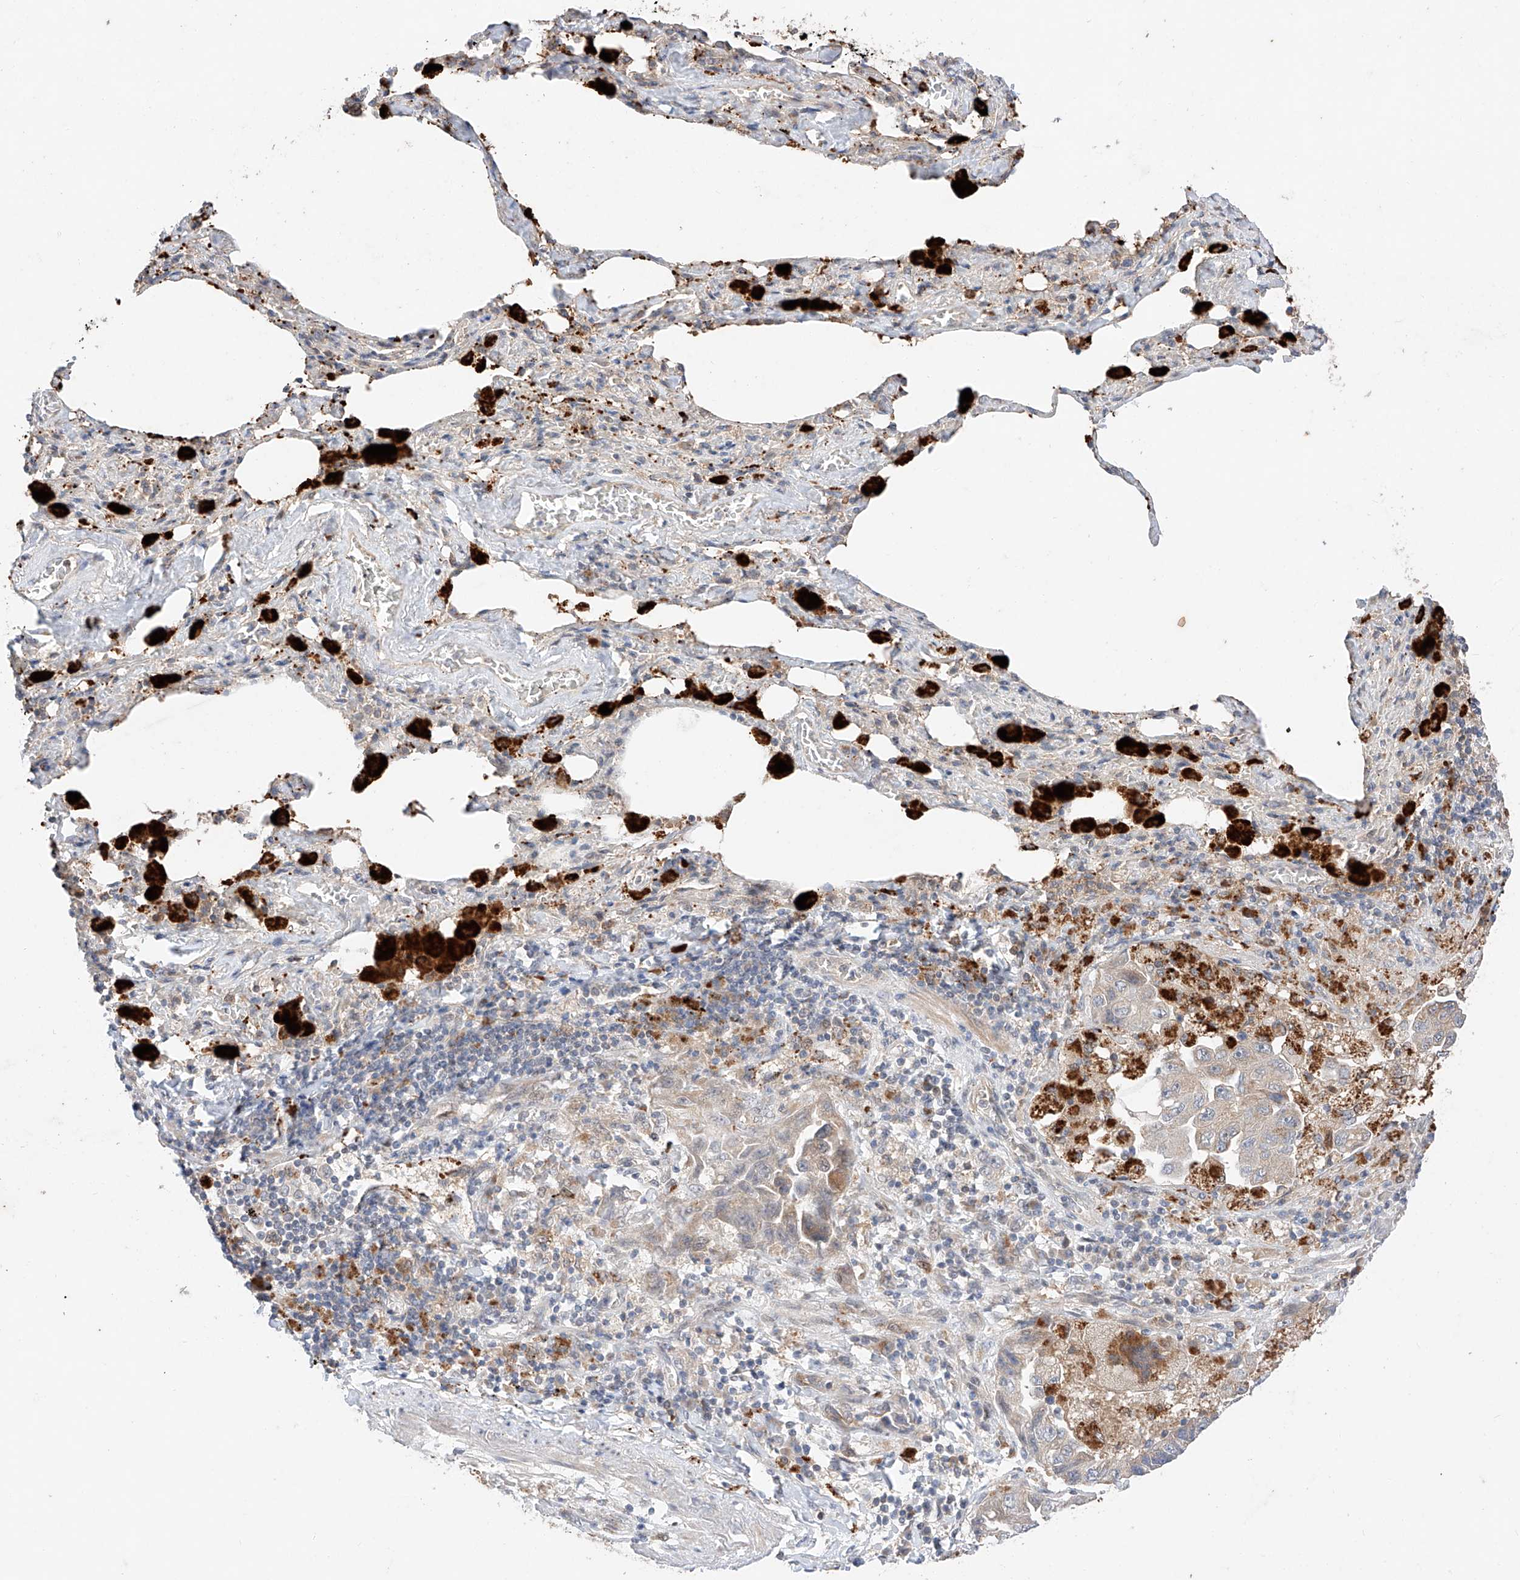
{"staining": {"intensity": "weak", "quantity": "<25%", "location": "cytoplasmic/membranous"}, "tissue": "lung cancer", "cell_type": "Tumor cells", "image_type": "cancer", "snomed": [{"axis": "morphology", "description": "Adenocarcinoma, NOS"}, {"axis": "topography", "description": "Lung"}], "caption": "Immunohistochemistry (IHC) image of neoplastic tissue: lung cancer (adenocarcinoma) stained with DAB (3,3'-diaminobenzidine) shows no significant protein positivity in tumor cells.", "gene": "GCNT1", "patient": {"sex": "female", "age": 51}}